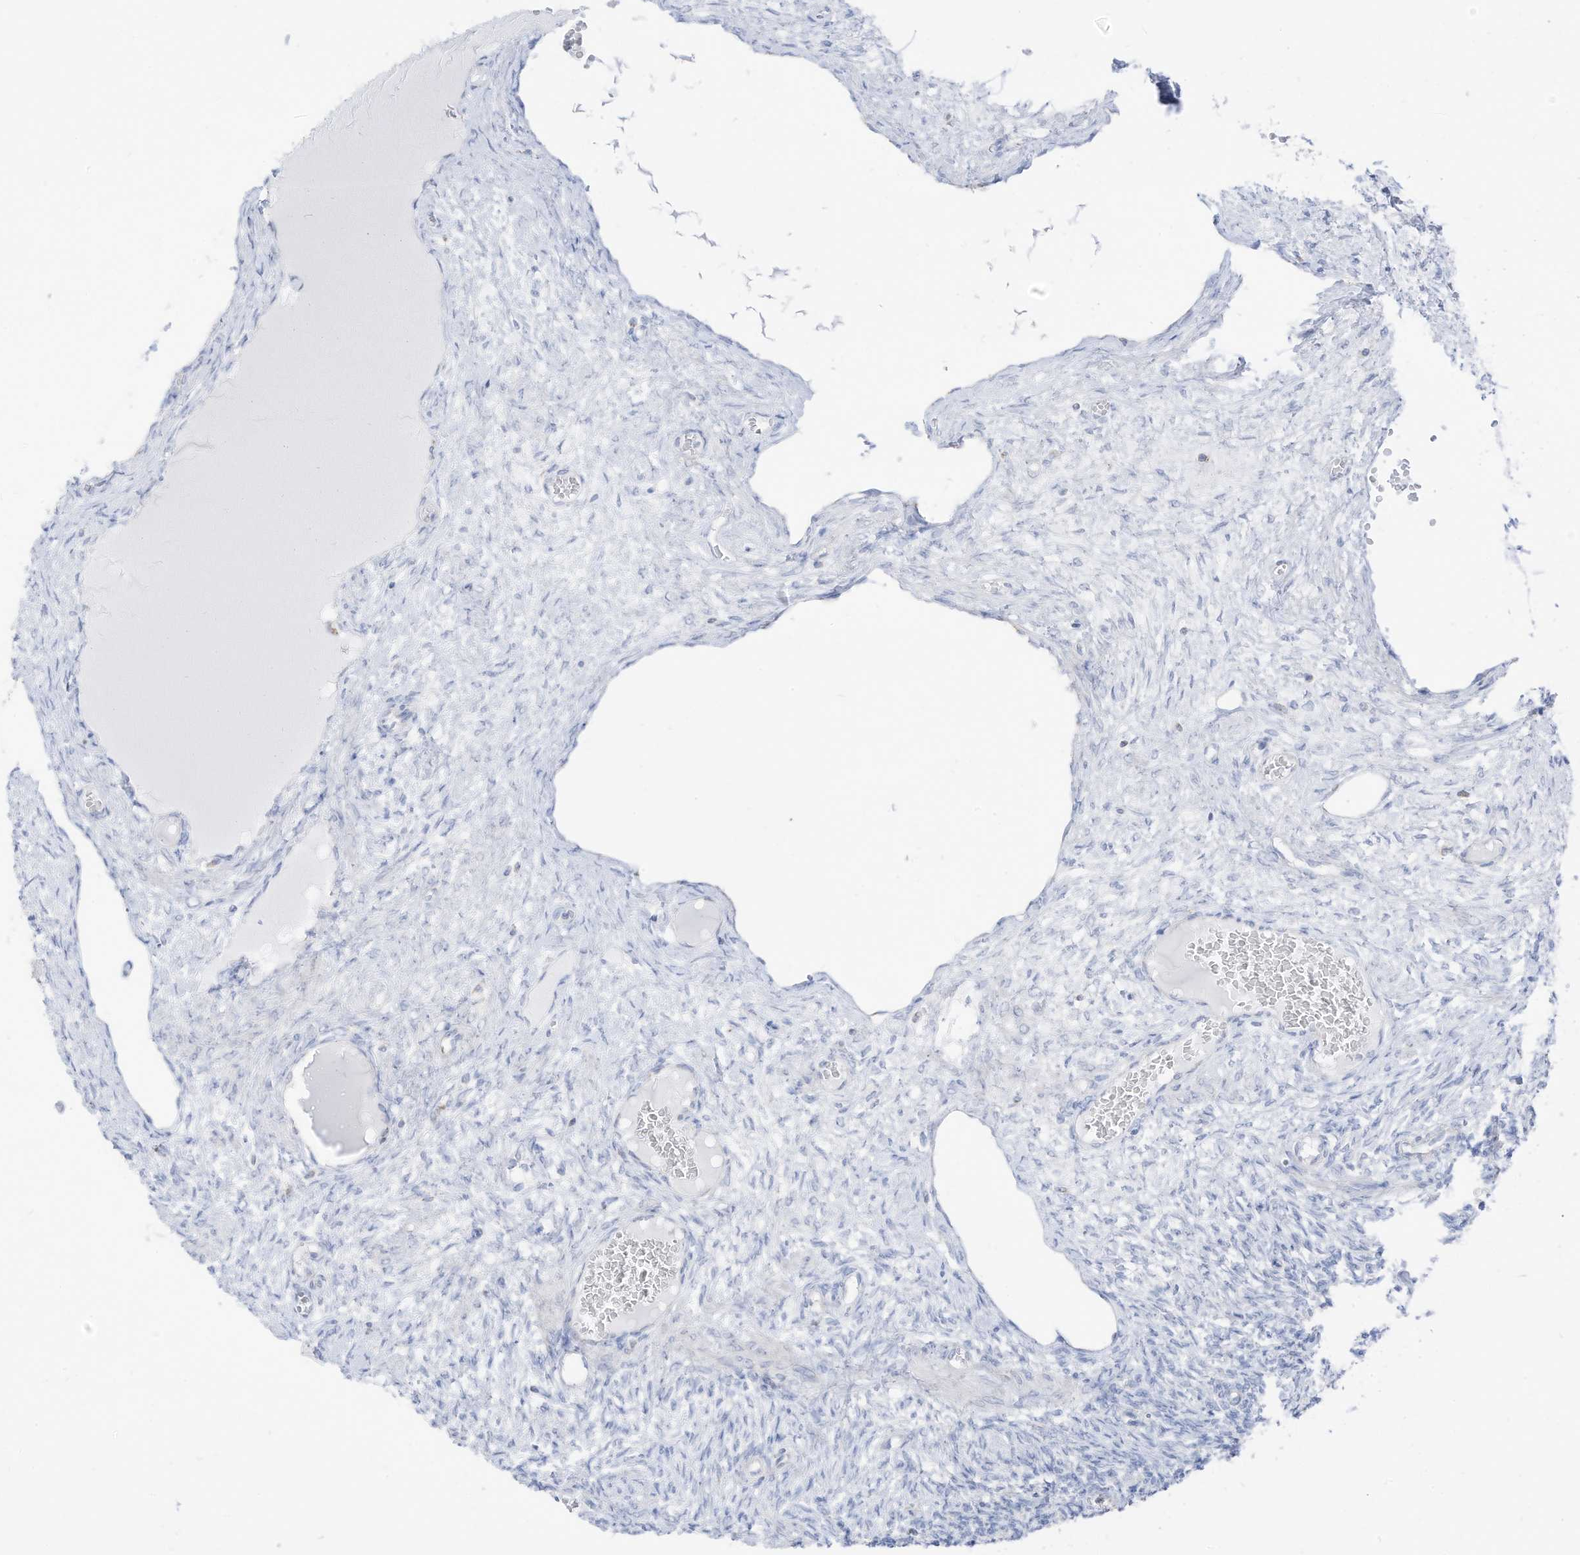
{"staining": {"intensity": "negative", "quantity": "none", "location": "none"}, "tissue": "ovary", "cell_type": "Ovarian stroma cells", "image_type": "normal", "snomed": [{"axis": "morphology", "description": "Normal tissue, NOS"}, {"axis": "topography", "description": "Ovary"}], "caption": "Immunohistochemistry histopathology image of benign human ovary stained for a protein (brown), which exhibits no positivity in ovarian stroma cells.", "gene": "ETHE1", "patient": {"sex": "female", "age": 27}}